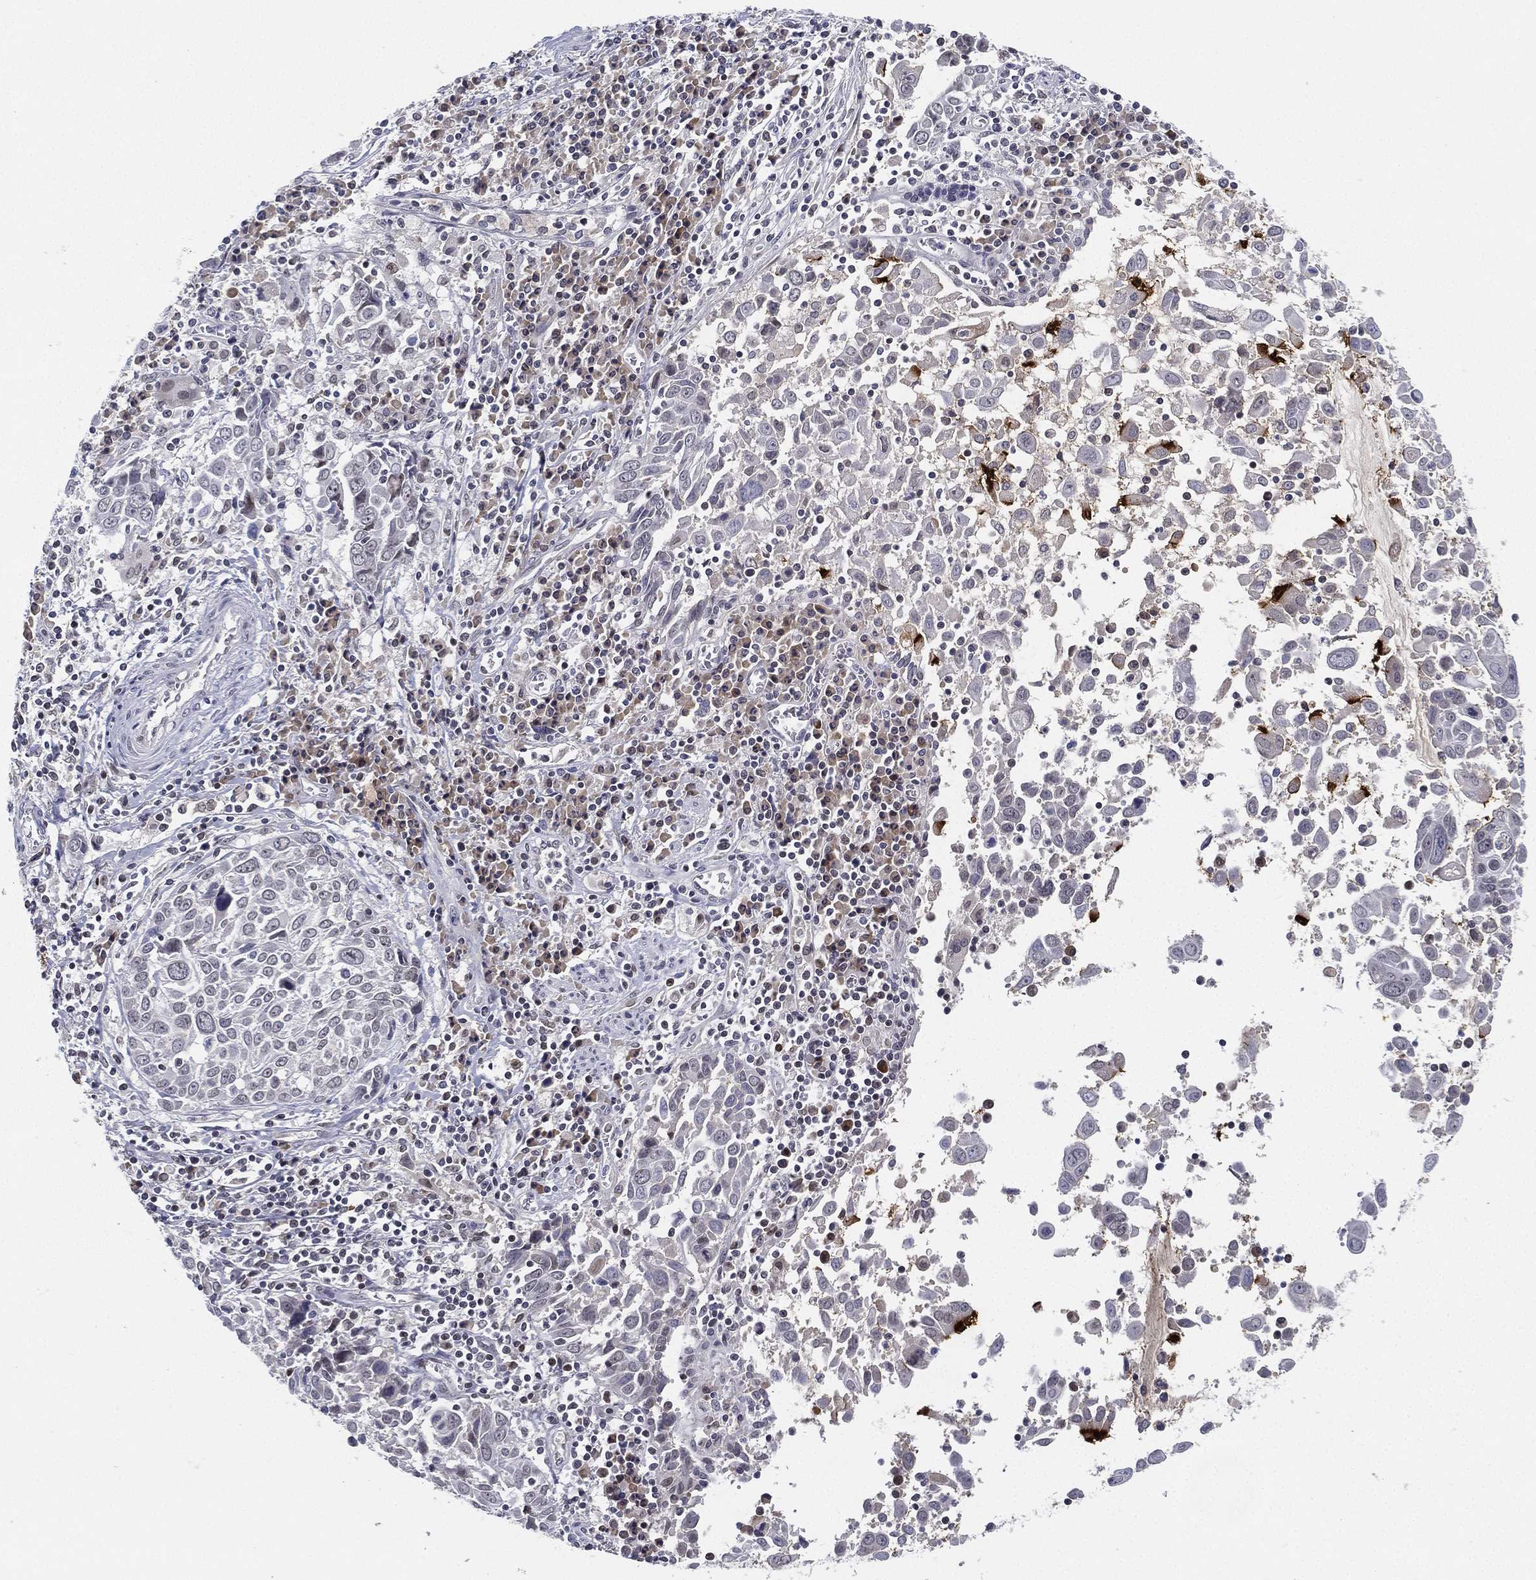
{"staining": {"intensity": "negative", "quantity": "none", "location": "none"}, "tissue": "lung cancer", "cell_type": "Tumor cells", "image_type": "cancer", "snomed": [{"axis": "morphology", "description": "Squamous cell carcinoma, NOS"}, {"axis": "topography", "description": "Lung"}], "caption": "Micrograph shows no significant protein staining in tumor cells of squamous cell carcinoma (lung).", "gene": "MS4A8", "patient": {"sex": "male", "age": 57}}